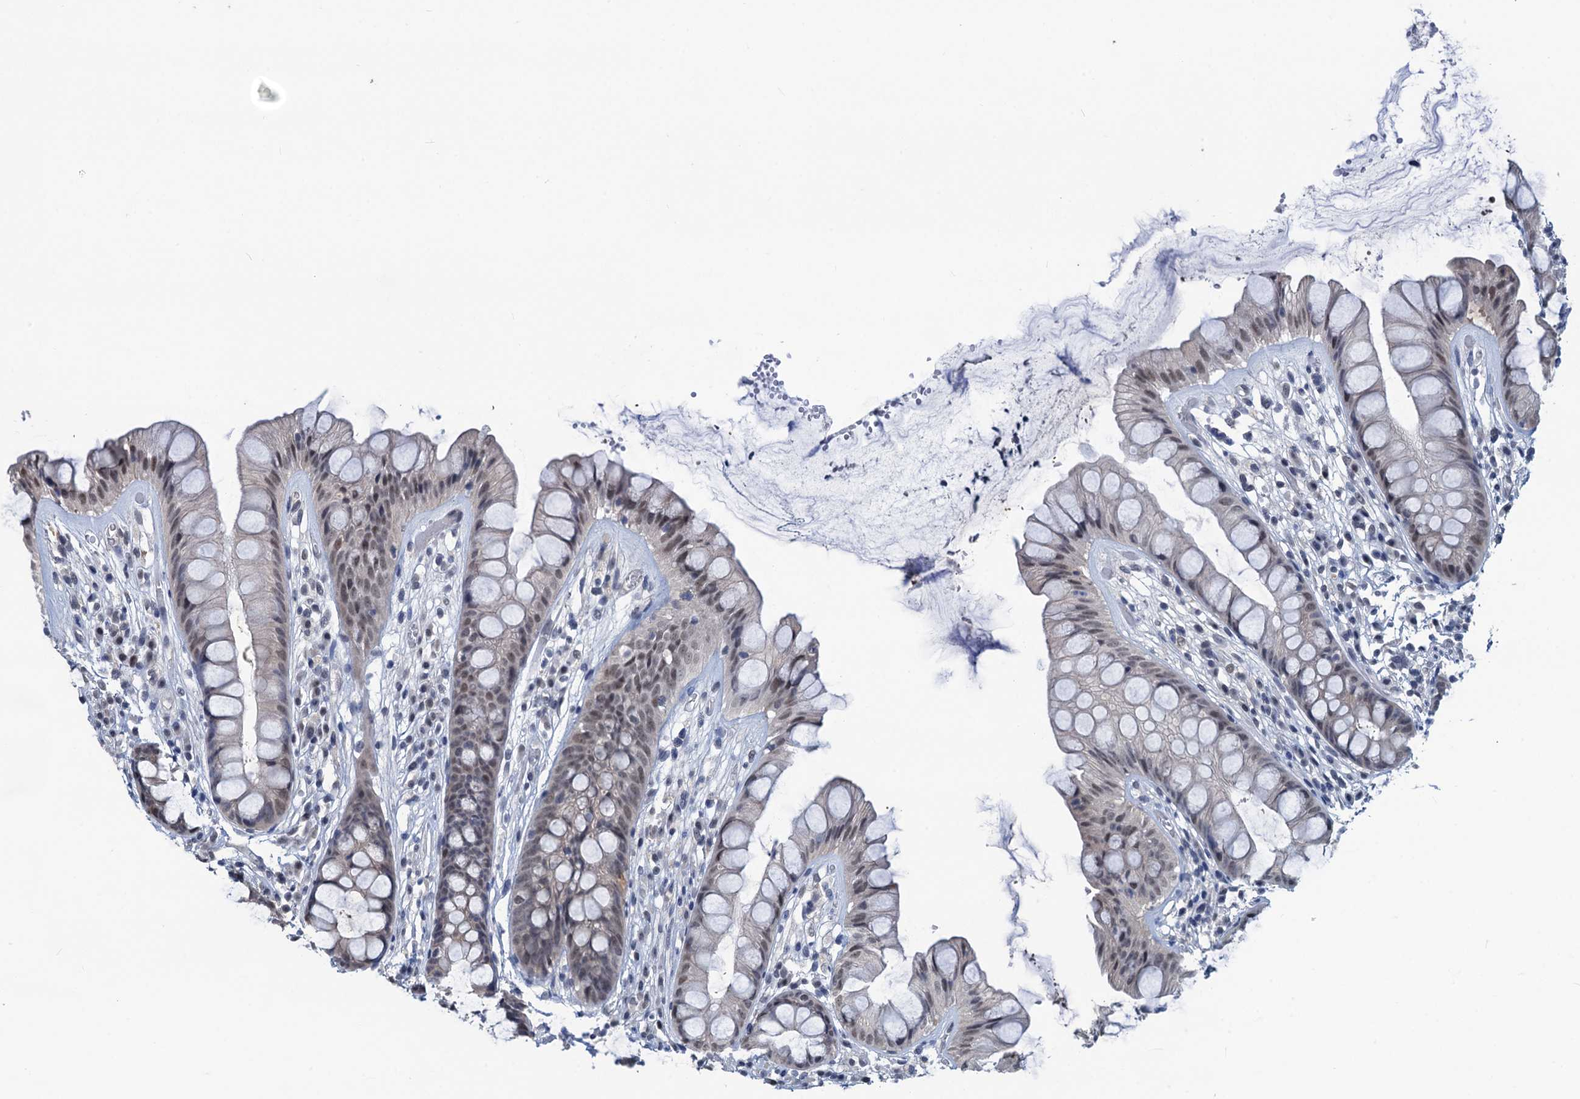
{"staining": {"intensity": "weak", "quantity": "25%-75%", "location": "cytoplasmic/membranous,nuclear"}, "tissue": "rectum", "cell_type": "Glandular cells", "image_type": "normal", "snomed": [{"axis": "morphology", "description": "Normal tissue, NOS"}, {"axis": "topography", "description": "Rectum"}], "caption": "Immunohistochemical staining of unremarkable human rectum exhibits low levels of weak cytoplasmic/membranous,nuclear staining in about 25%-75% of glandular cells. The protein is stained brown, and the nuclei are stained in blue (DAB IHC with brightfield microscopy, high magnification).", "gene": "RTKN2", "patient": {"sex": "male", "age": 74}}